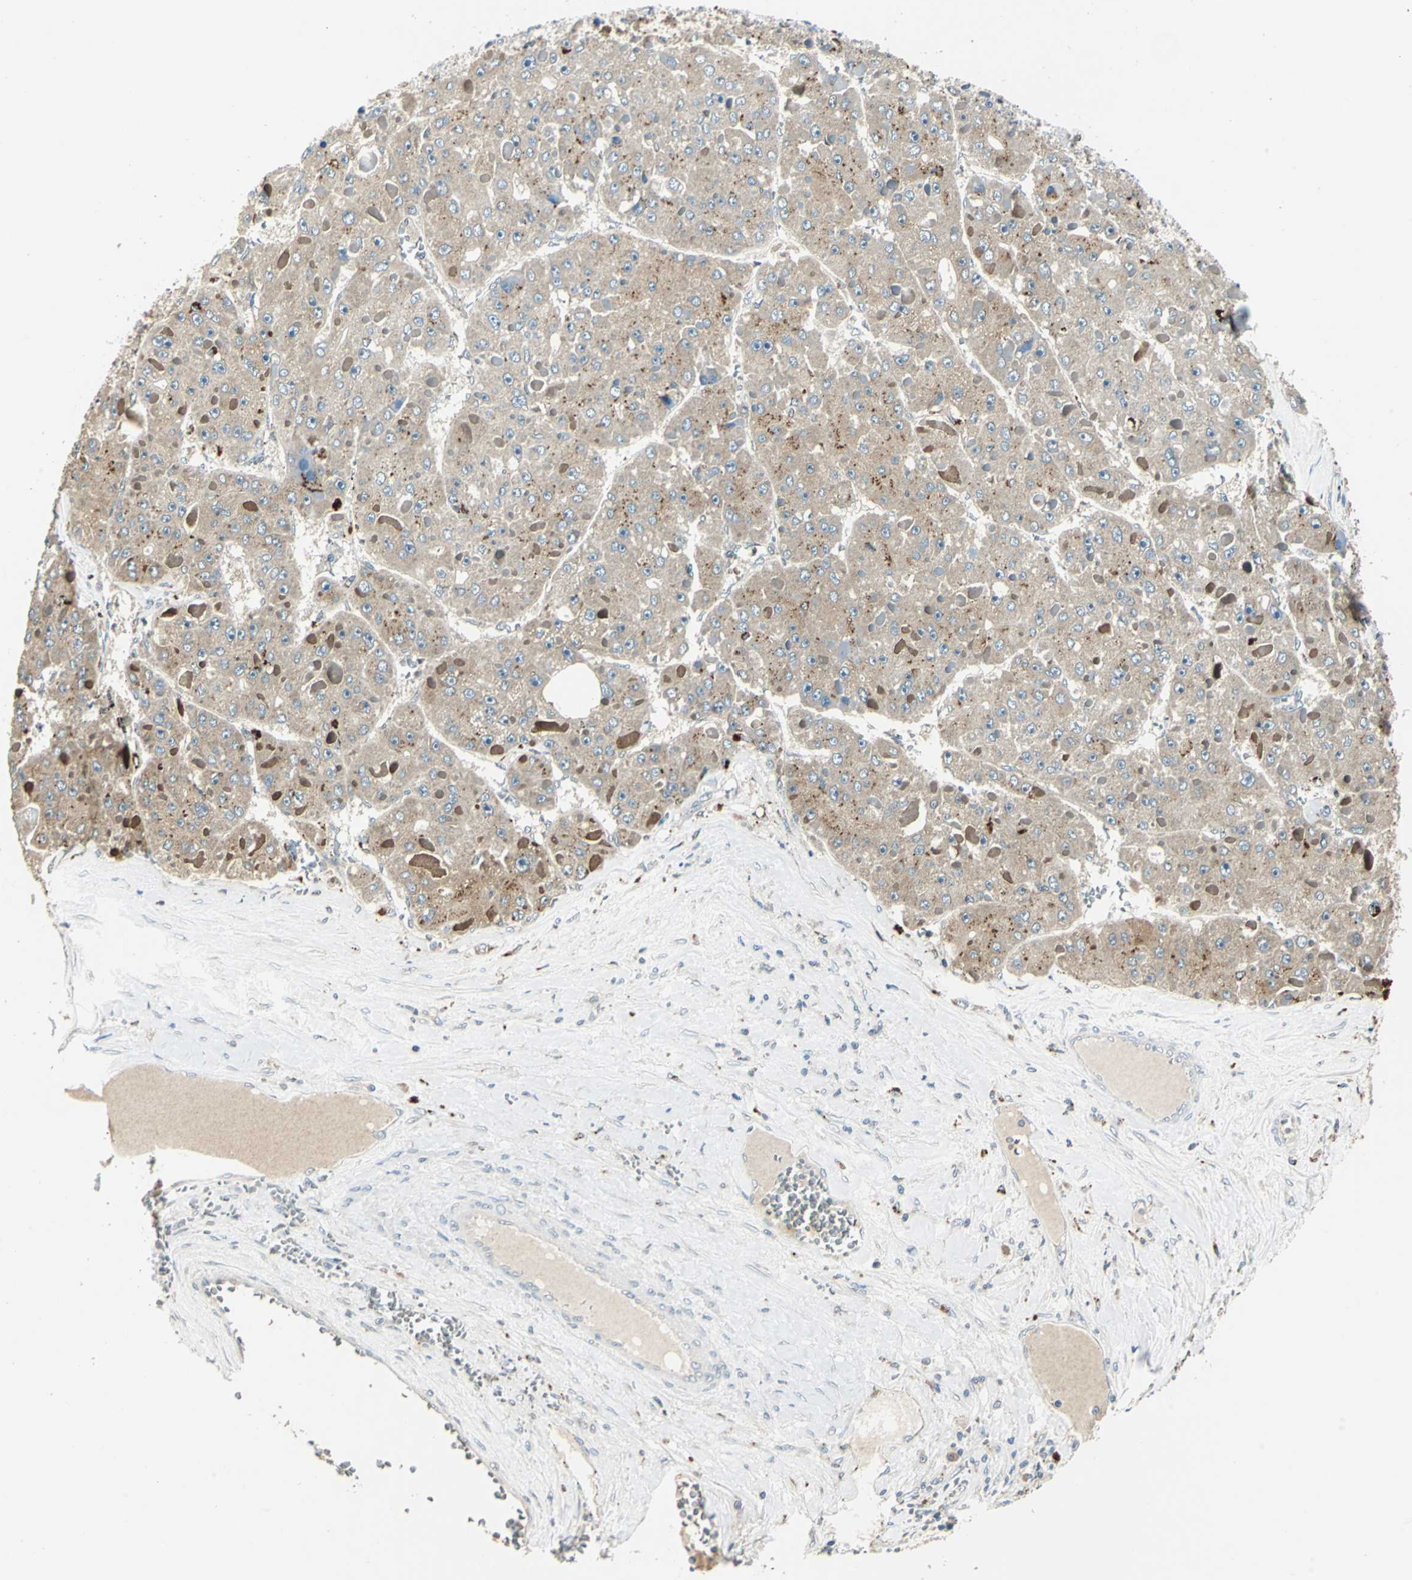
{"staining": {"intensity": "weak", "quantity": ">75%", "location": "cytoplasmic/membranous"}, "tissue": "liver cancer", "cell_type": "Tumor cells", "image_type": "cancer", "snomed": [{"axis": "morphology", "description": "Carcinoma, Hepatocellular, NOS"}, {"axis": "topography", "description": "Liver"}], "caption": "Liver cancer stained with a protein marker reveals weak staining in tumor cells.", "gene": "NIT1", "patient": {"sex": "female", "age": 73}}